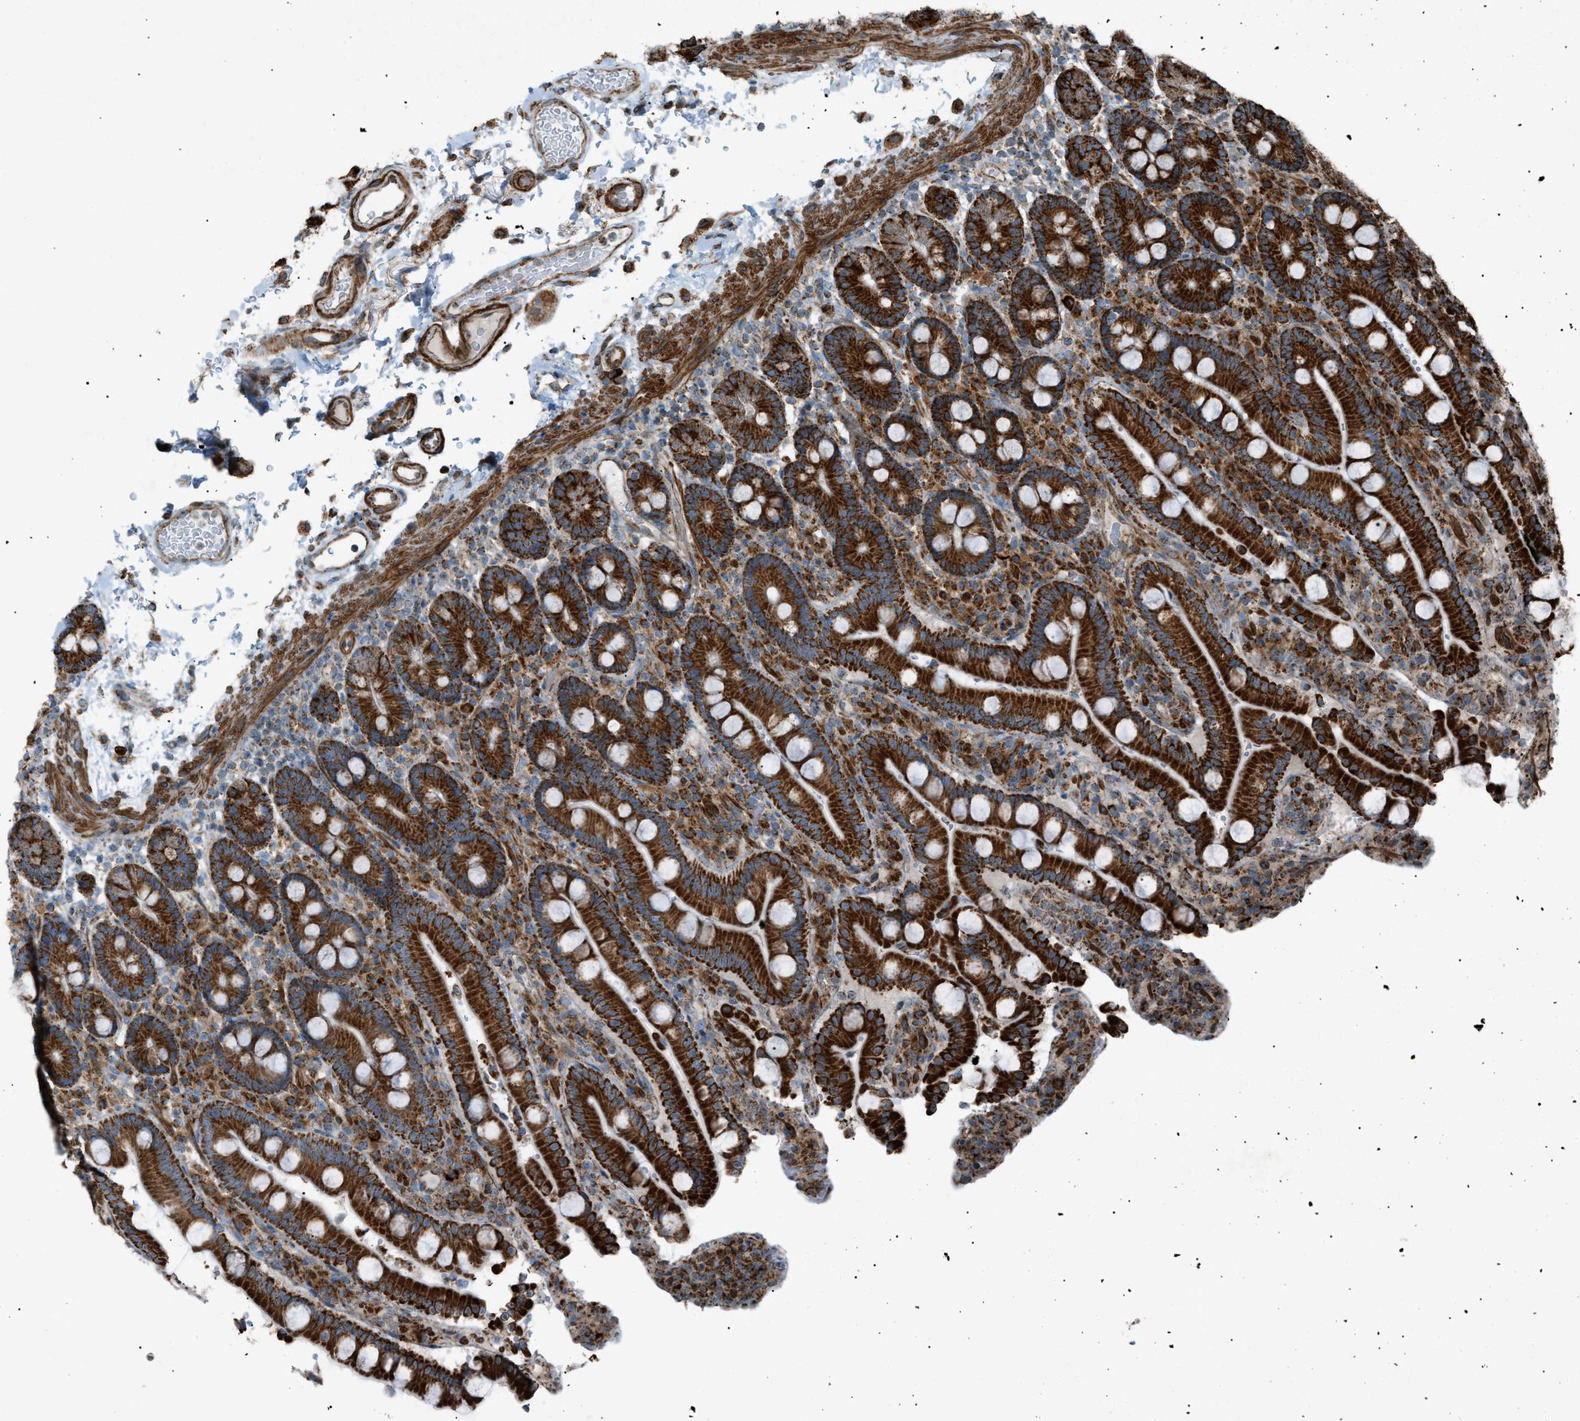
{"staining": {"intensity": "strong", "quantity": ">75%", "location": "cytoplasmic/membranous"}, "tissue": "duodenum", "cell_type": "Glandular cells", "image_type": "normal", "snomed": [{"axis": "morphology", "description": "Normal tissue, NOS"}, {"axis": "topography", "description": "Small intestine, NOS"}], "caption": "An image of duodenum stained for a protein demonstrates strong cytoplasmic/membranous brown staining in glandular cells.", "gene": "C1GALT1C1", "patient": {"sex": "female", "age": 71}}